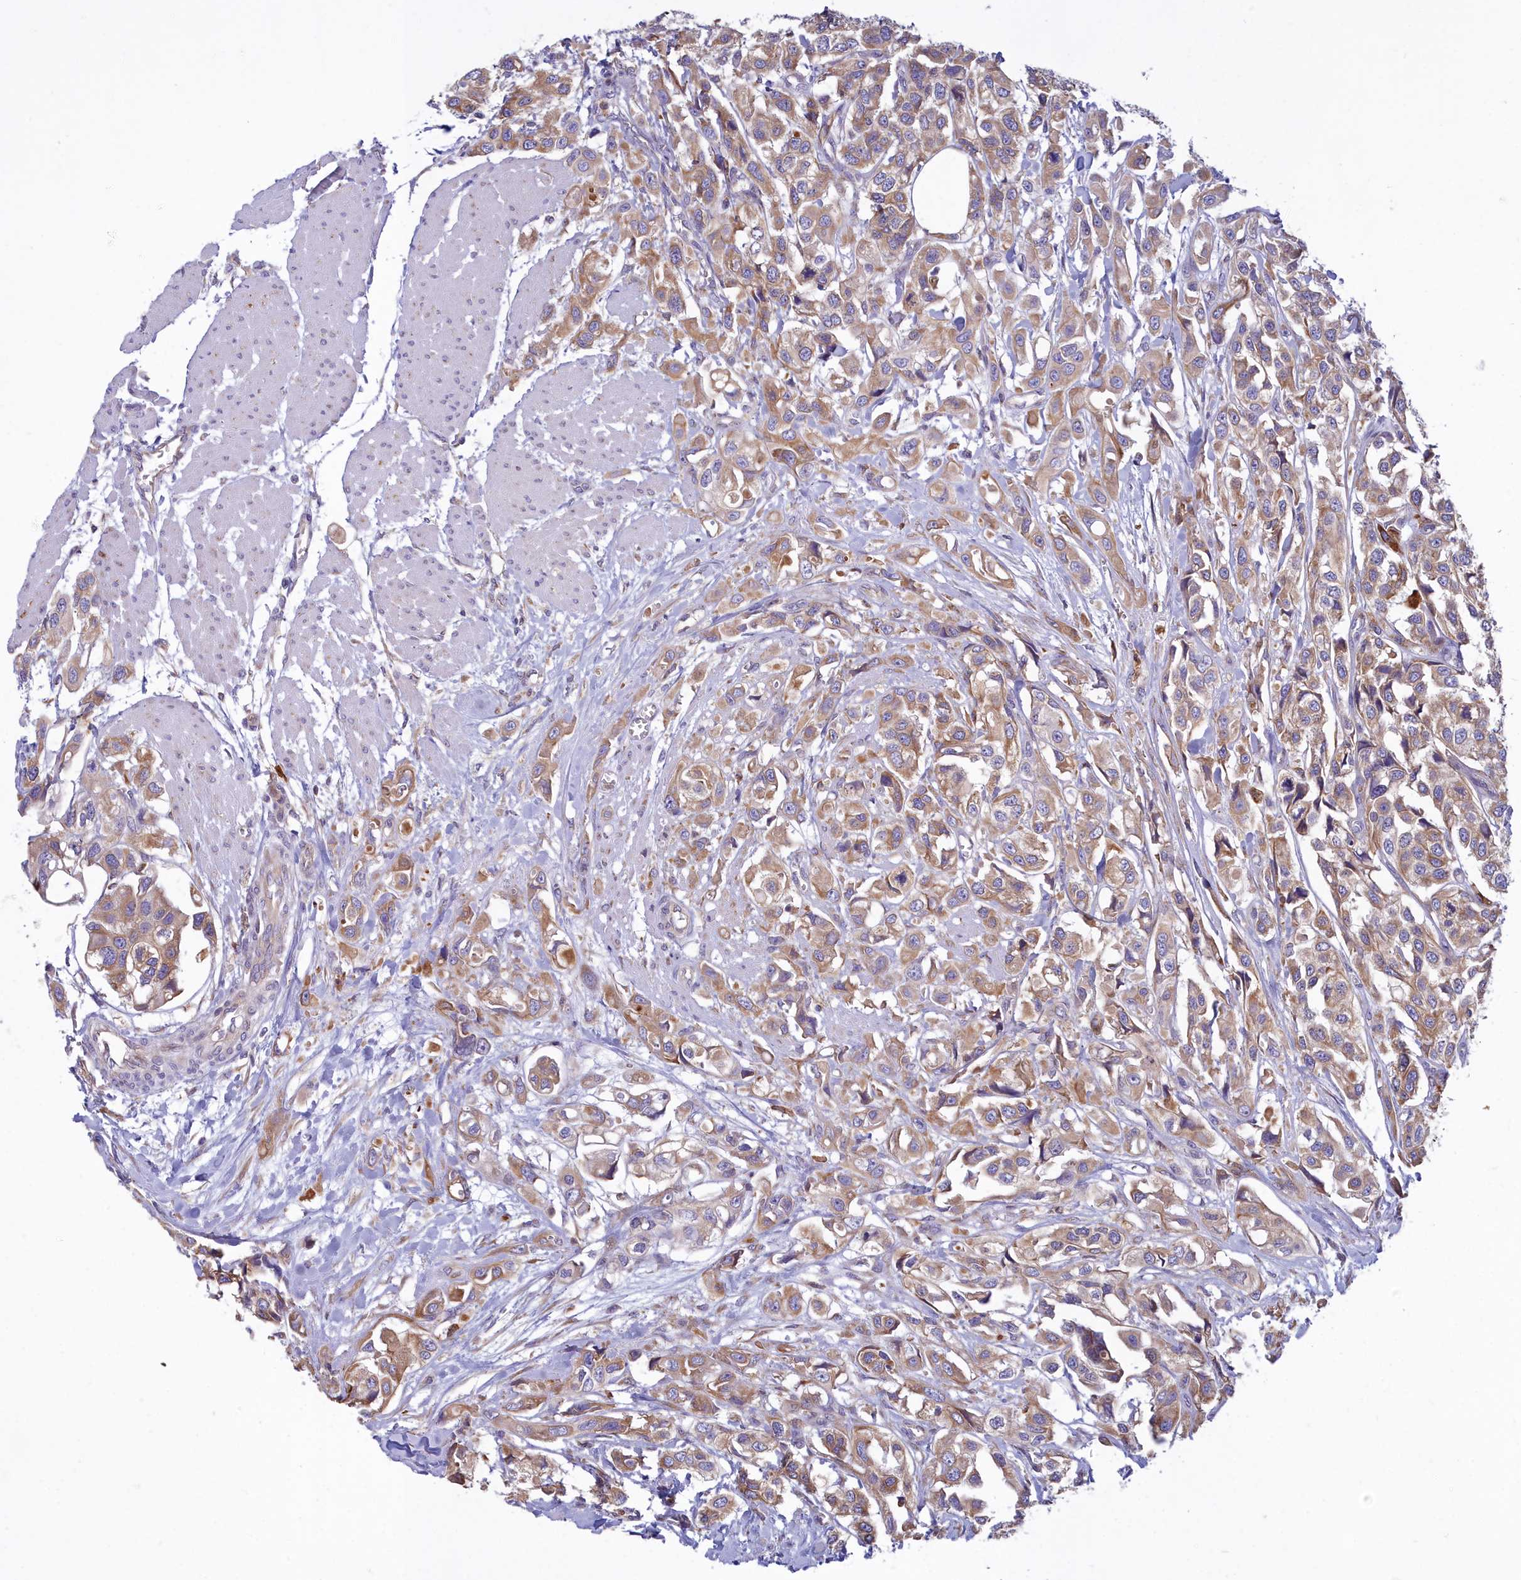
{"staining": {"intensity": "moderate", "quantity": ">75%", "location": "cytoplasmic/membranous"}, "tissue": "urothelial cancer", "cell_type": "Tumor cells", "image_type": "cancer", "snomed": [{"axis": "morphology", "description": "Urothelial carcinoma, High grade"}, {"axis": "topography", "description": "Urinary bladder"}], "caption": "The micrograph displays staining of urothelial cancer, revealing moderate cytoplasmic/membranous protein staining (brown color) within tumor cells.", "gene": "HM13", "patient": {"sex": "male", "age": 67}}